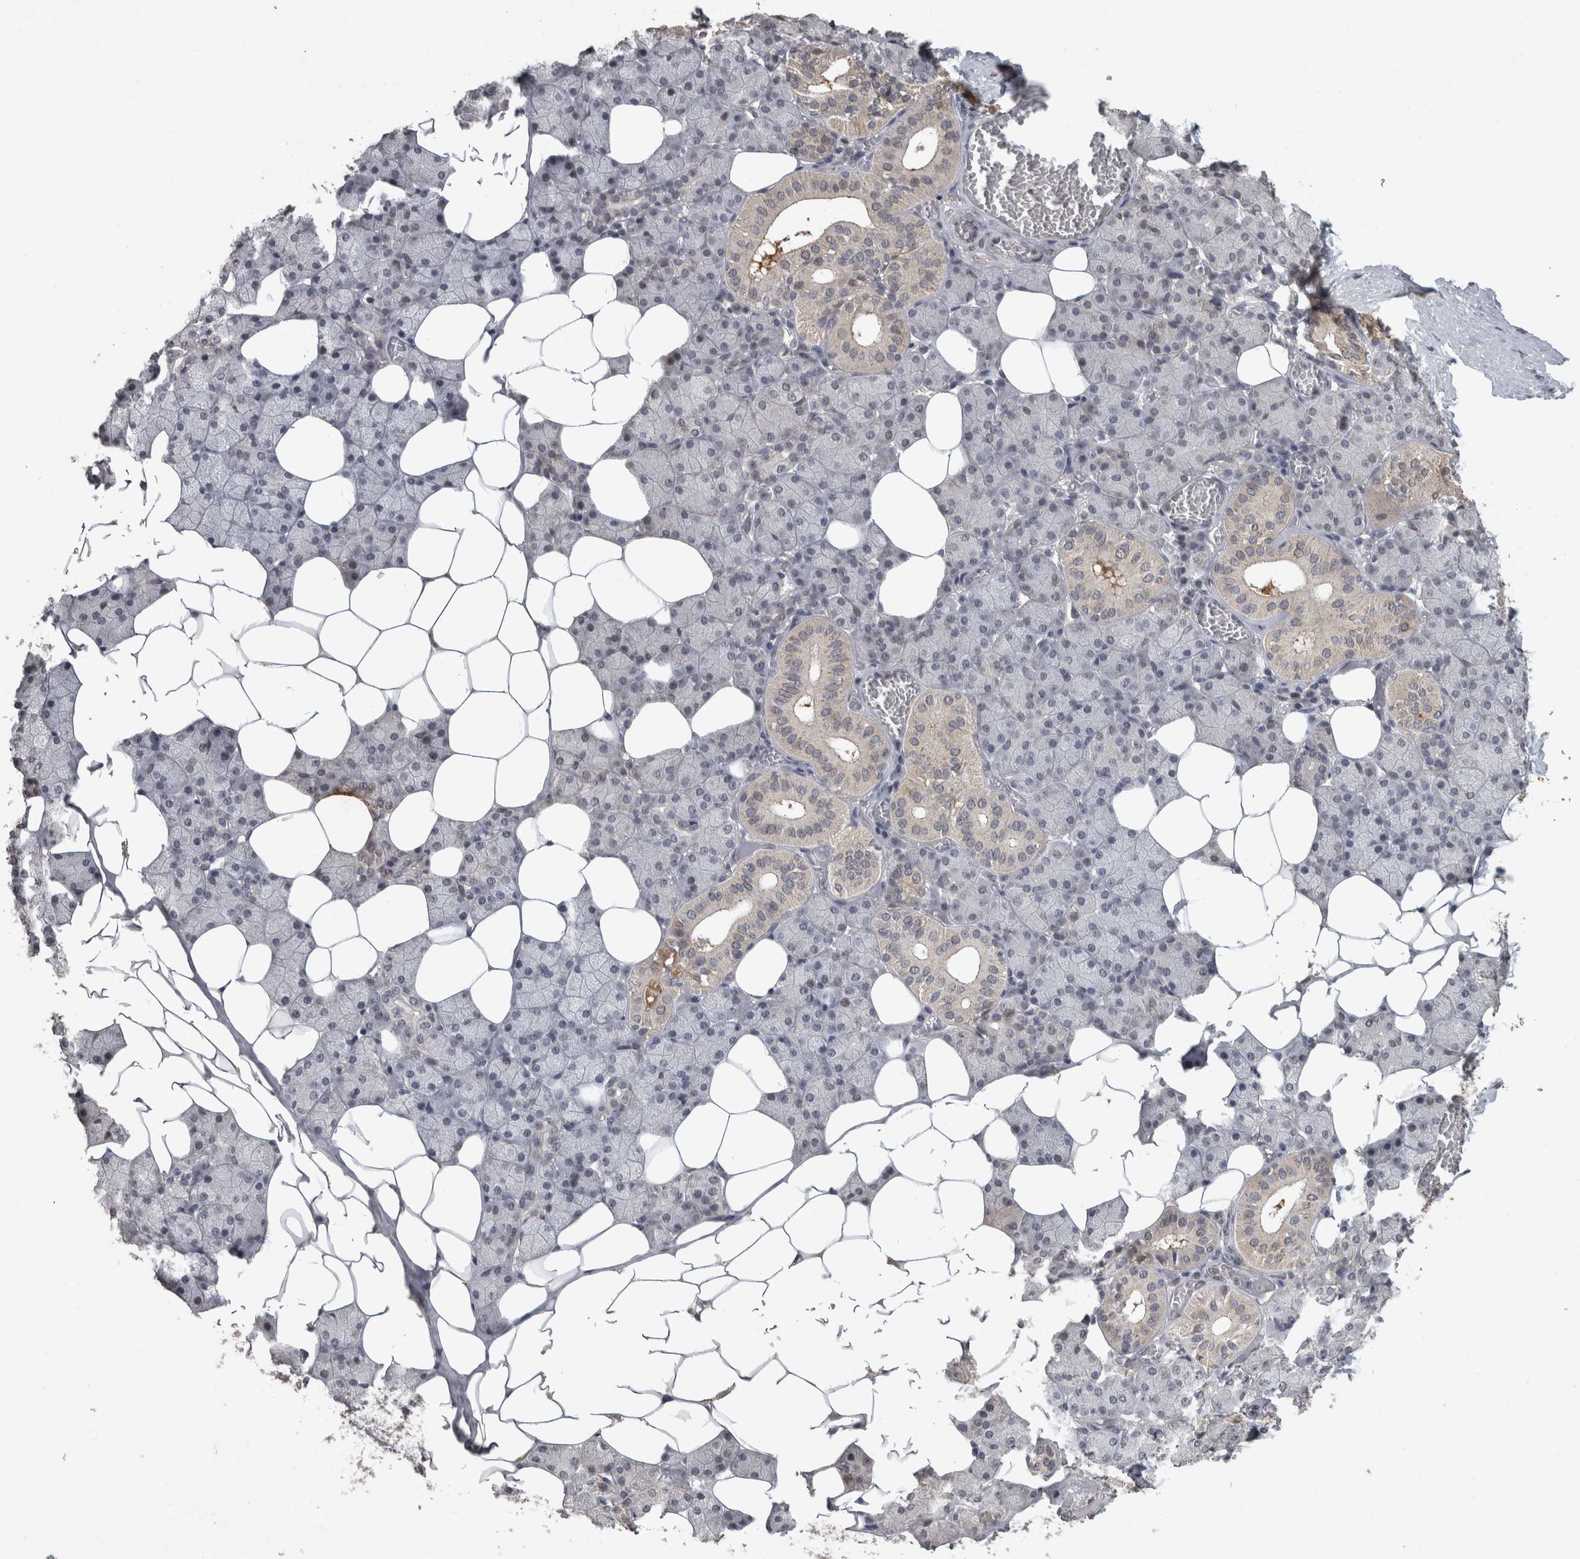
{"staining": {"intensity": "weak", "quantity": "<25%", "location": "cytoplasmic/membranous,nuclear"}, "tissue": "salivary gland", "cell_type": "Glandular cells", "image_type": "normal", "snomed": [{"axis": "morphology", "description": "Normal tissue, NOS"}, {"axis": "topography", "description": "Salivary gland"}], "caption": "DAB (3,3'-diaminobenzidine) immunohistochemical staining of normal human salivary gland shows no significant staining in glandular cells. (DAB immunohistochemistry visualized using brightfield microscopy, high magnification).", "gene": "MEP1A", "patient": {"sex": "female", "age": 33}}